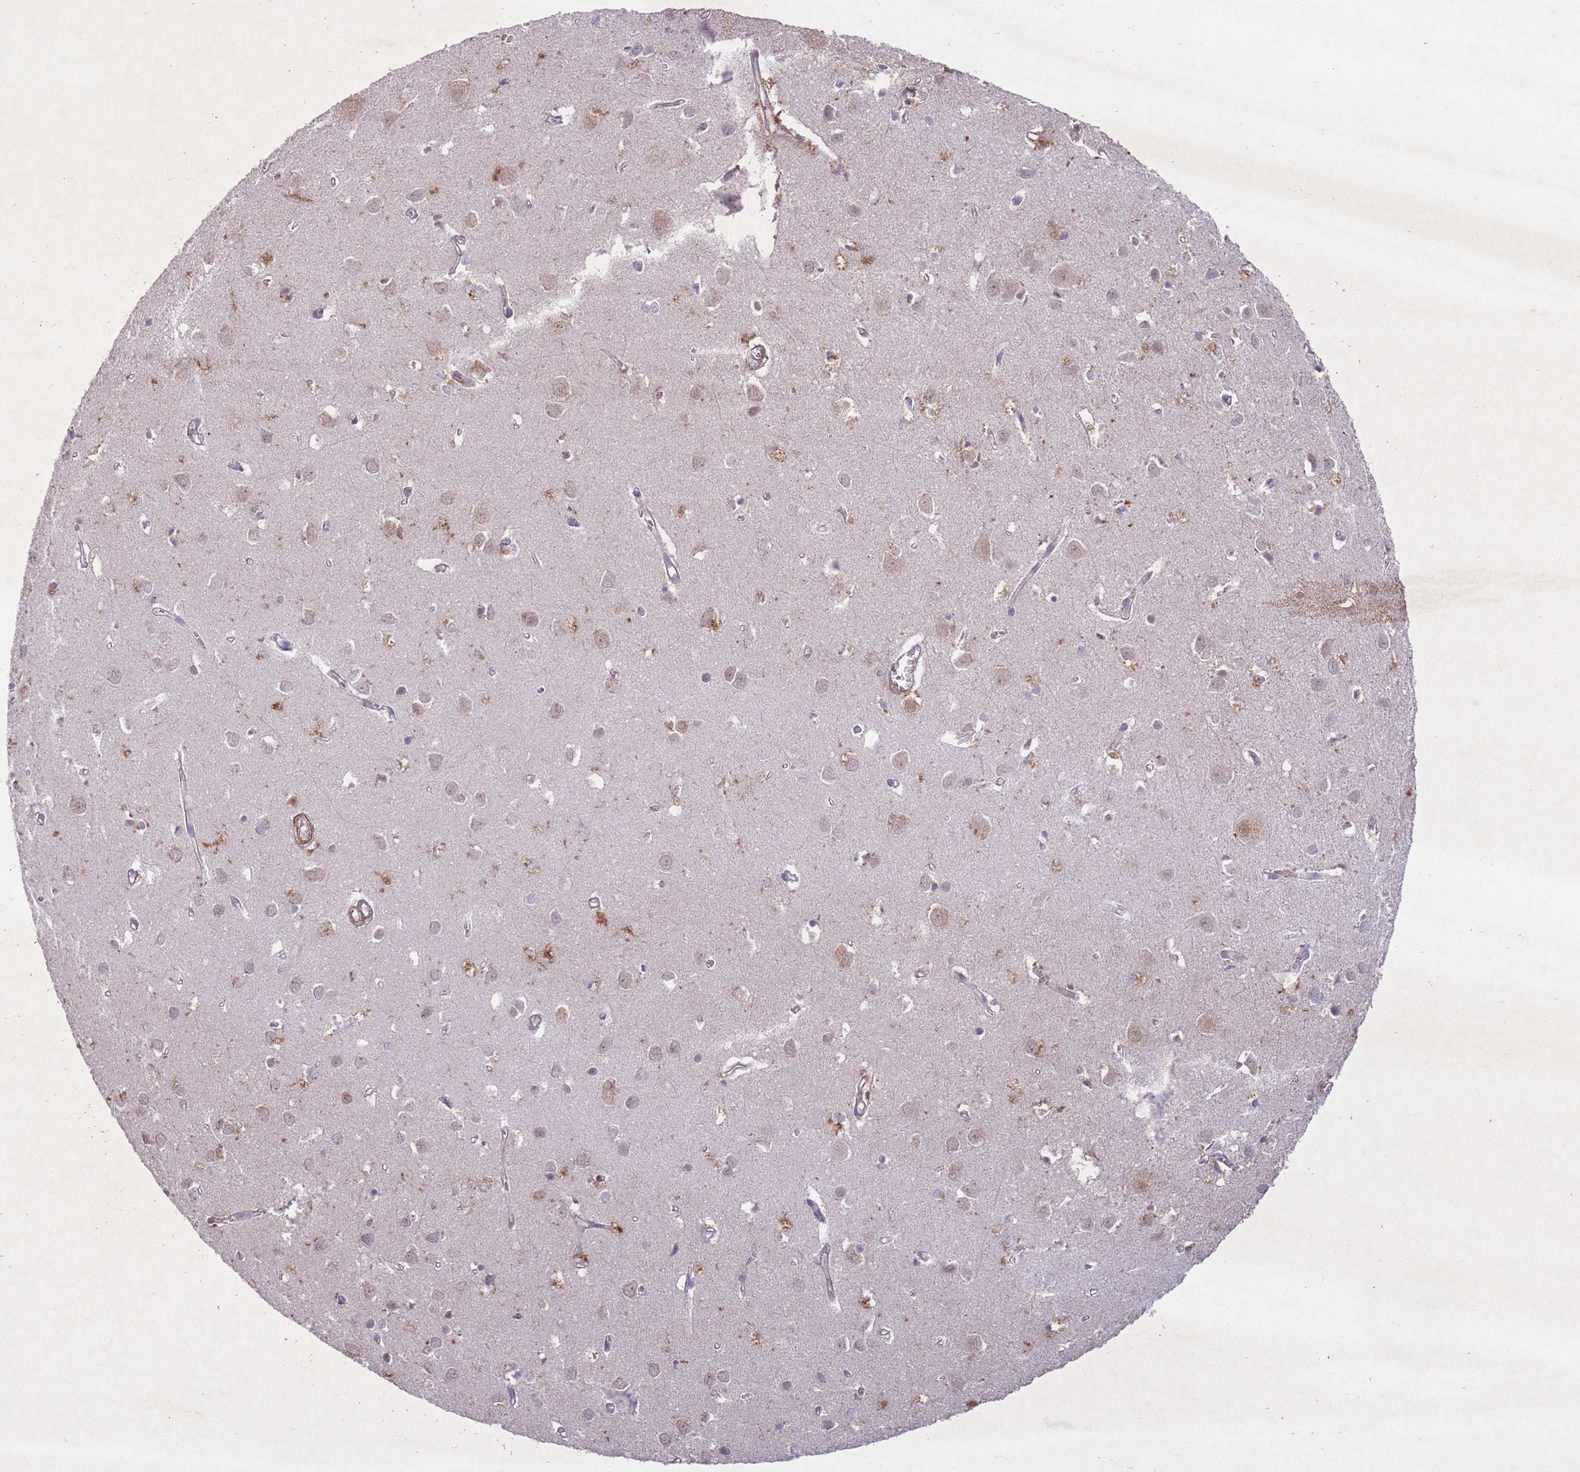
{"staining": {"intensity": "negative", "quantity": "none", "location": "none"}, "tissue": "cerebral cortex", "cell_type": "Endothelial cells", "image_type": "normal", "snomed": [{"axis": "morphology", "description": "Normal tissue, NOS"}, {"axis": "topography", "description": "Cerebral cortex"}], "caption": "Endothelial cells are negative for brown protein staining in unremarkable cerebral cortex. (DAB (3,3'-diaminobenzidine) IHC with hematoxylin counter stain).", "gene": "CCNI", "patient": {"sex": "female", "age": 64}}